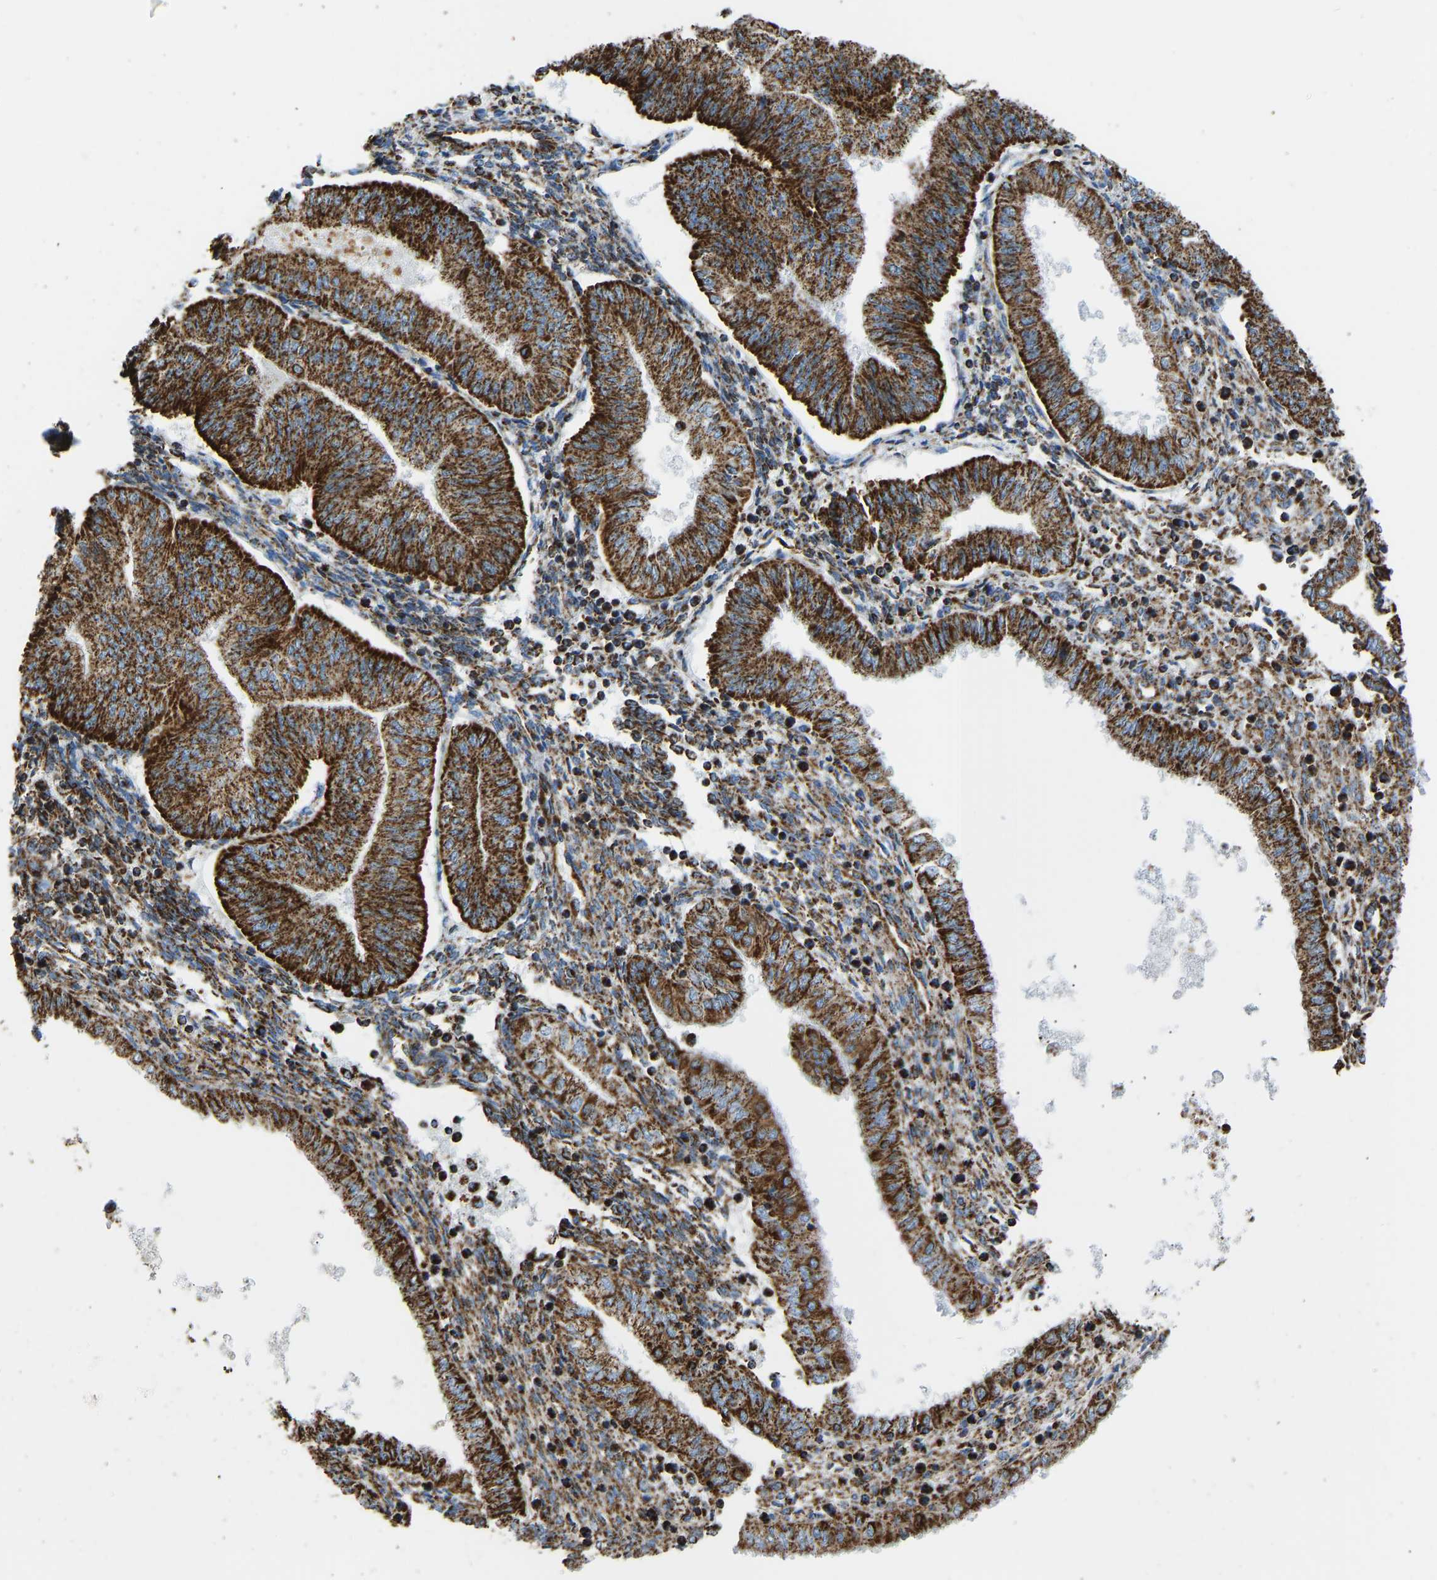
{"staining": {"intensity": "strong", "quantity": ">75%", "location": "cytoplasmic/membranous"}, "tissue": "endometrial cancer", "cell_type": "Tumor cells", "image_type": "cancer", "snomed": [{"axis": "morphology", "description": "Normal tissue, NOS"}, {"axis": "morphology", "description": "Adenocarcinoma, NOS"}, {"axis": "topography", "description": "Endometrium"}], "caption": "Immunohistochemistry (IHC) of human endometrial cancer reveals high levels of strong cytoplasmic/membranous positivity in approximately >75% of tumor cells.", "gene": "IRX6", "patient": {"sex": "female", "age": 53}}